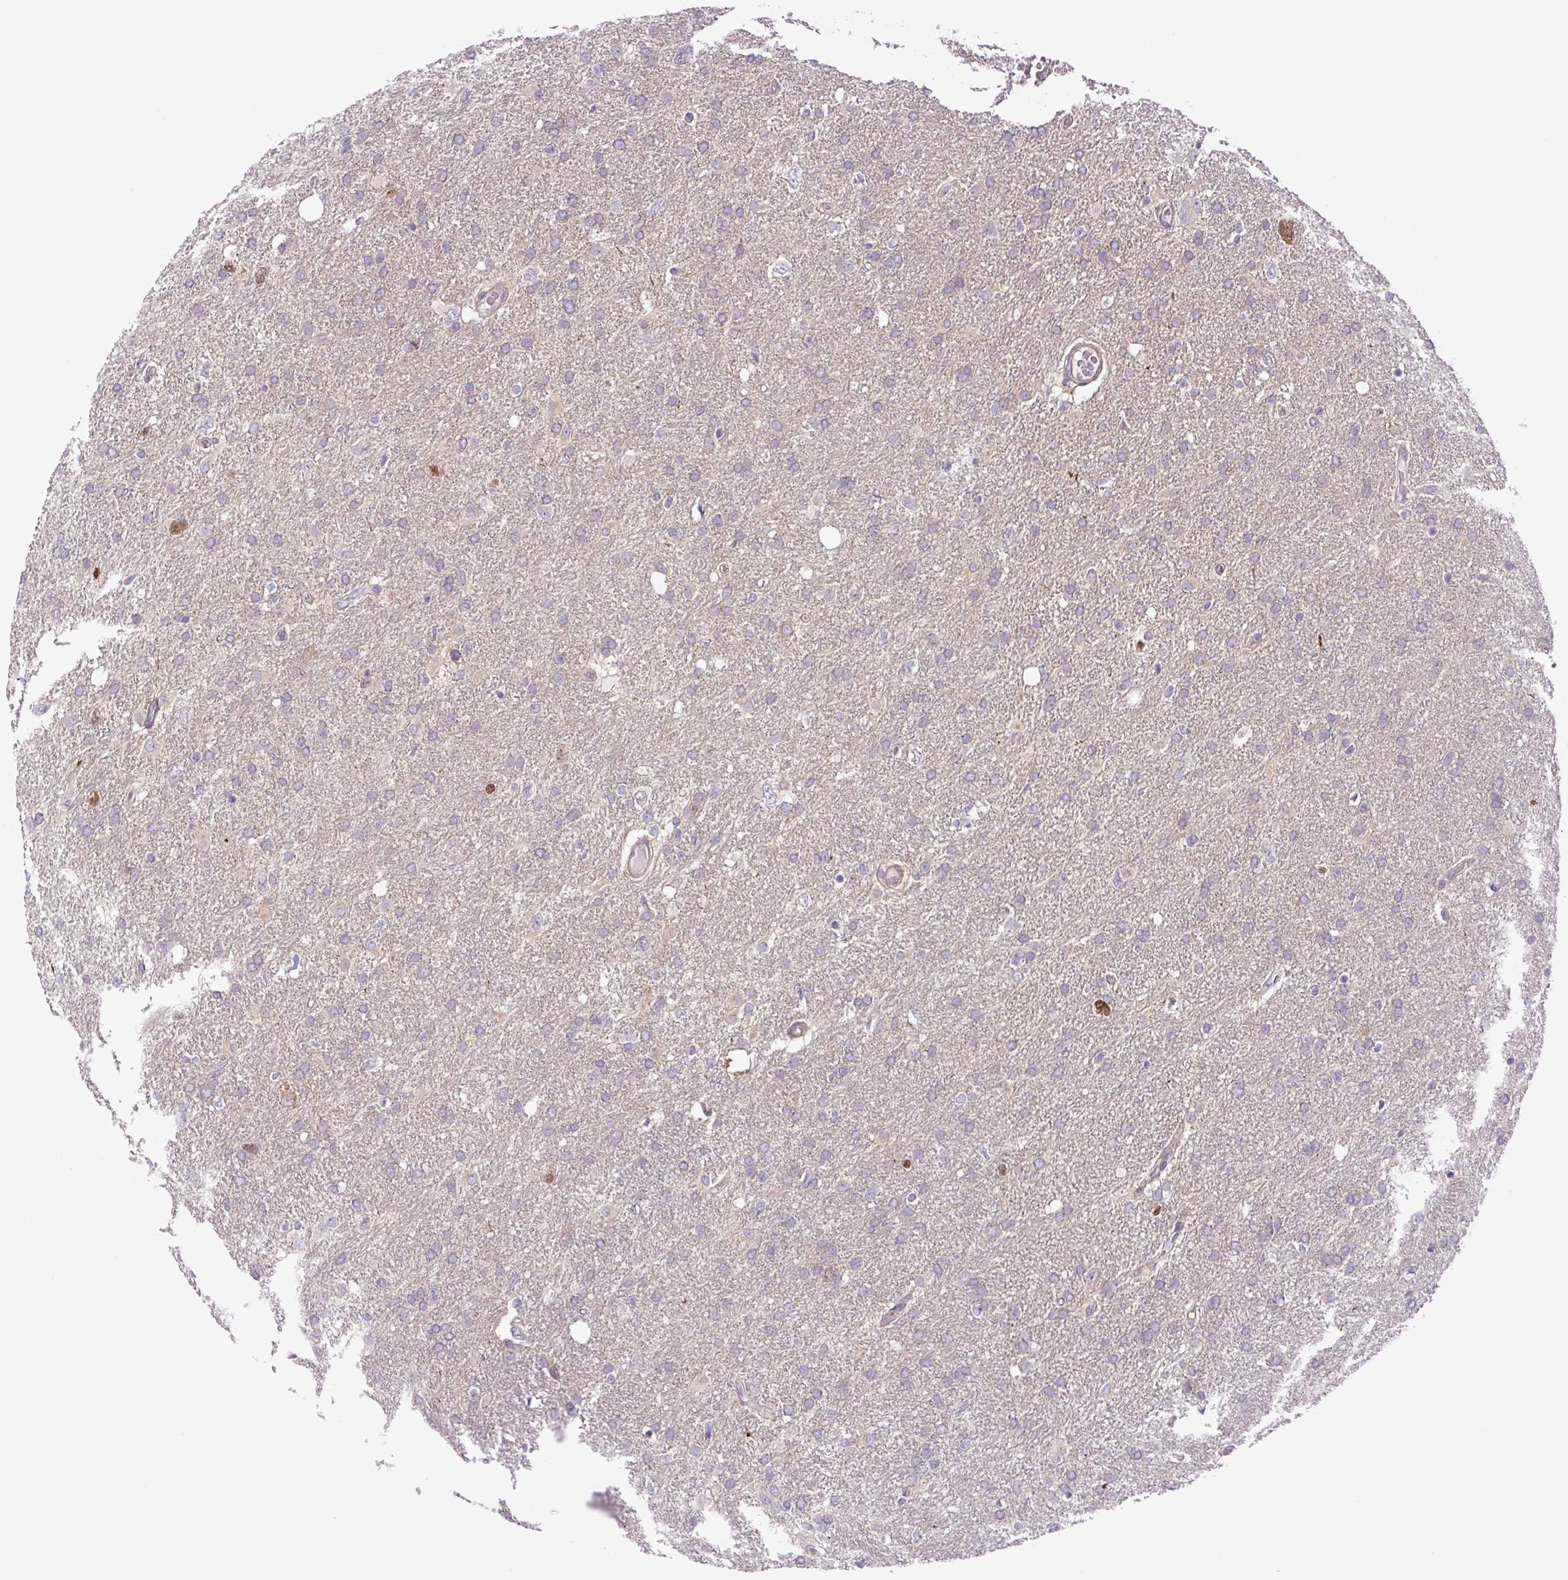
{"staining": {"intensity": "moderate", "quantity": "<25%", "location": "nuclear"}, "tissue": "glioma", "cell_type": "Tumor cells", "image_type": "cancer", "snomed": [{"axis": "morphology", "description": "Glioma, malignant, High grade"}, {"axis": "topography", "description": "Brain"}], "caption": "A low amount of moderate nuclear positivity is seen in approximately <25% of tumor cells in glioma tissue. (DAB = brown stain, brightfield microscopy at high magnification).", "gene": "KIFC1", "patient": {"sex": "male", "age": 61}}